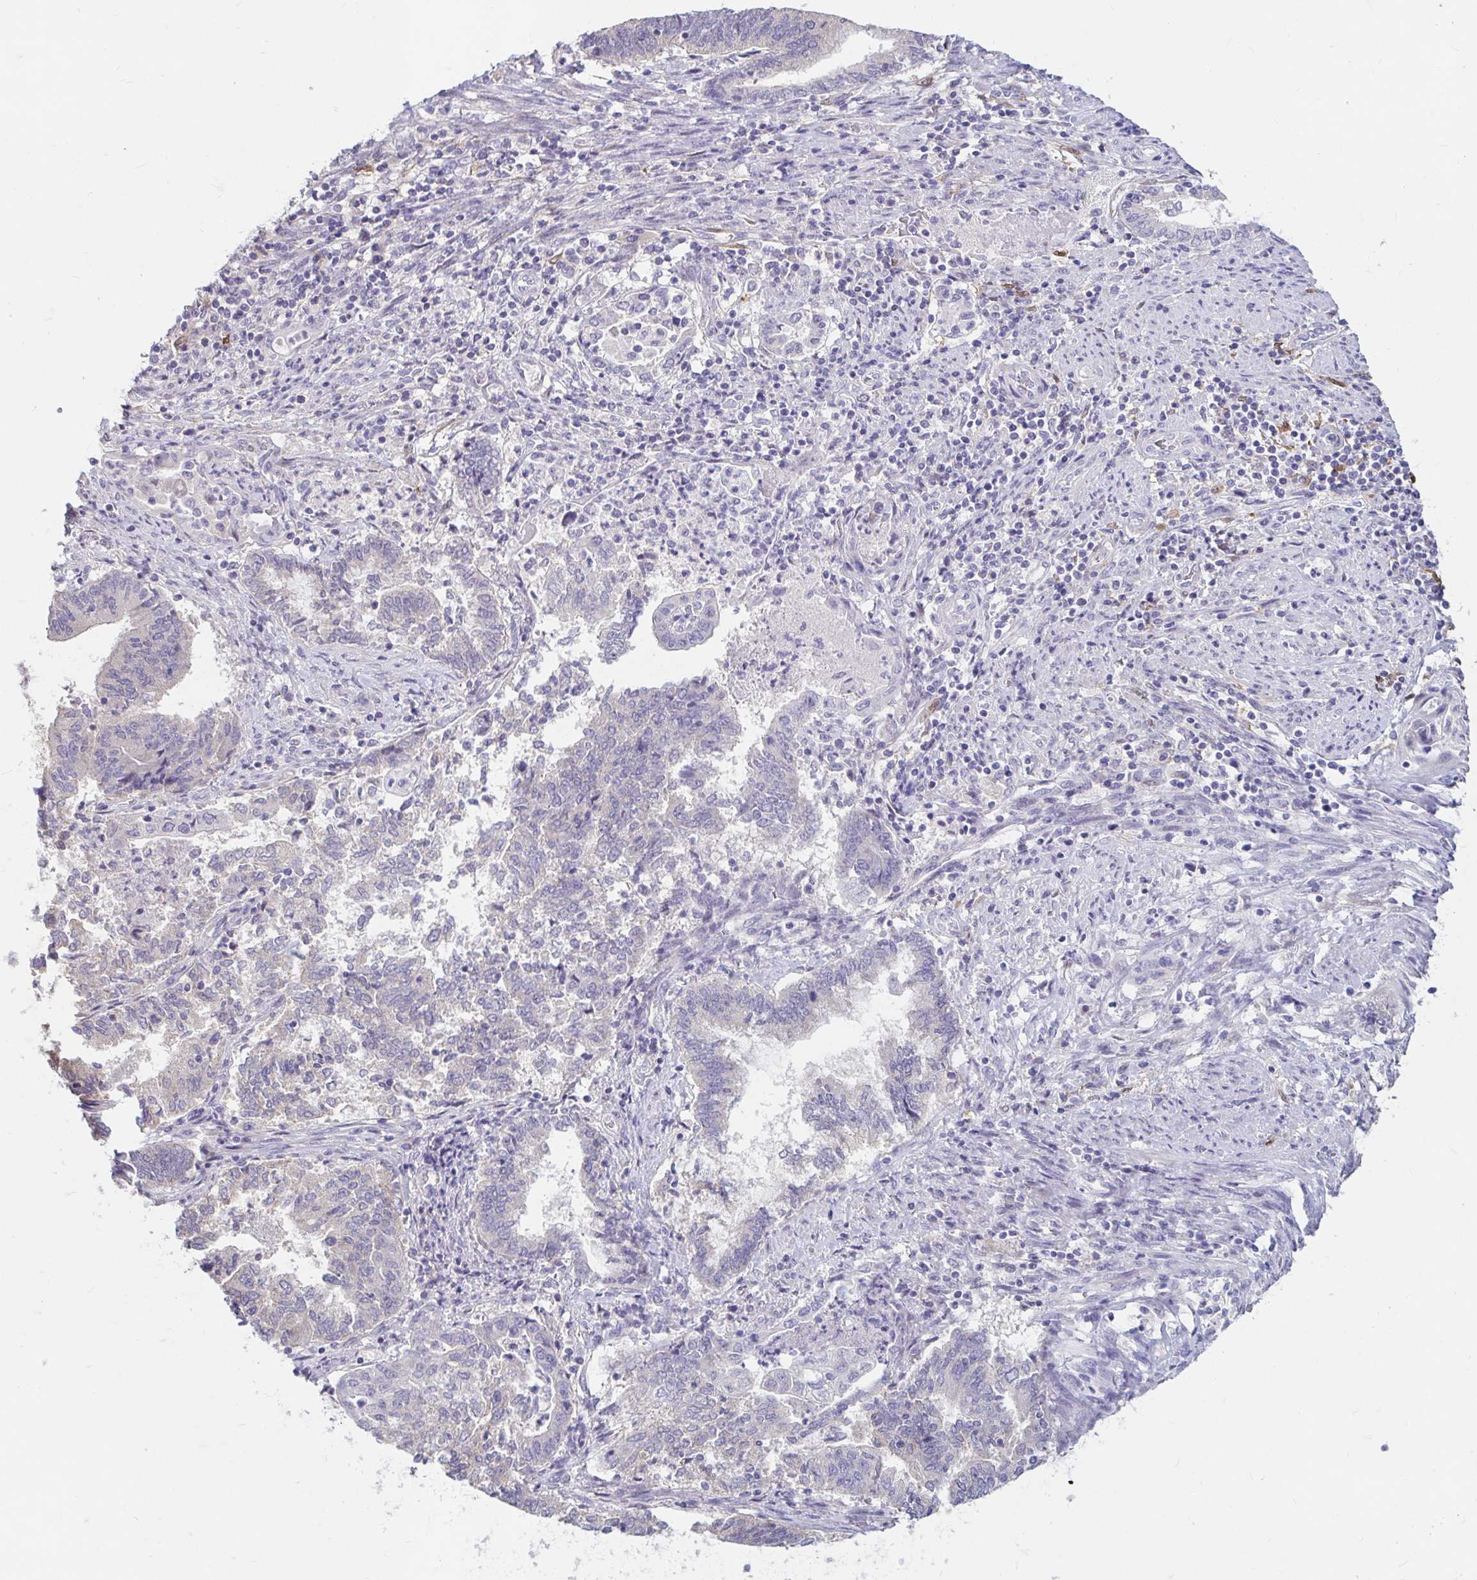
{"staining": {"intensity": "negative", "quantity": "none", "location": "none"}, "tissue": "endometrial cancer", "cell_type": "Tumor cells", "image_type": "cancer", "snomed": [{"axis": "morphology", "description": "Adenocarcinoma, NOS"}, {"axis": "topography", "description": "Endometrium"}], "caption": "Tumor cells show no significant staining in endometrial adenocarcinoma.", "gene": "ADH1A", "patient": {"sex": "female", "age": 65}}